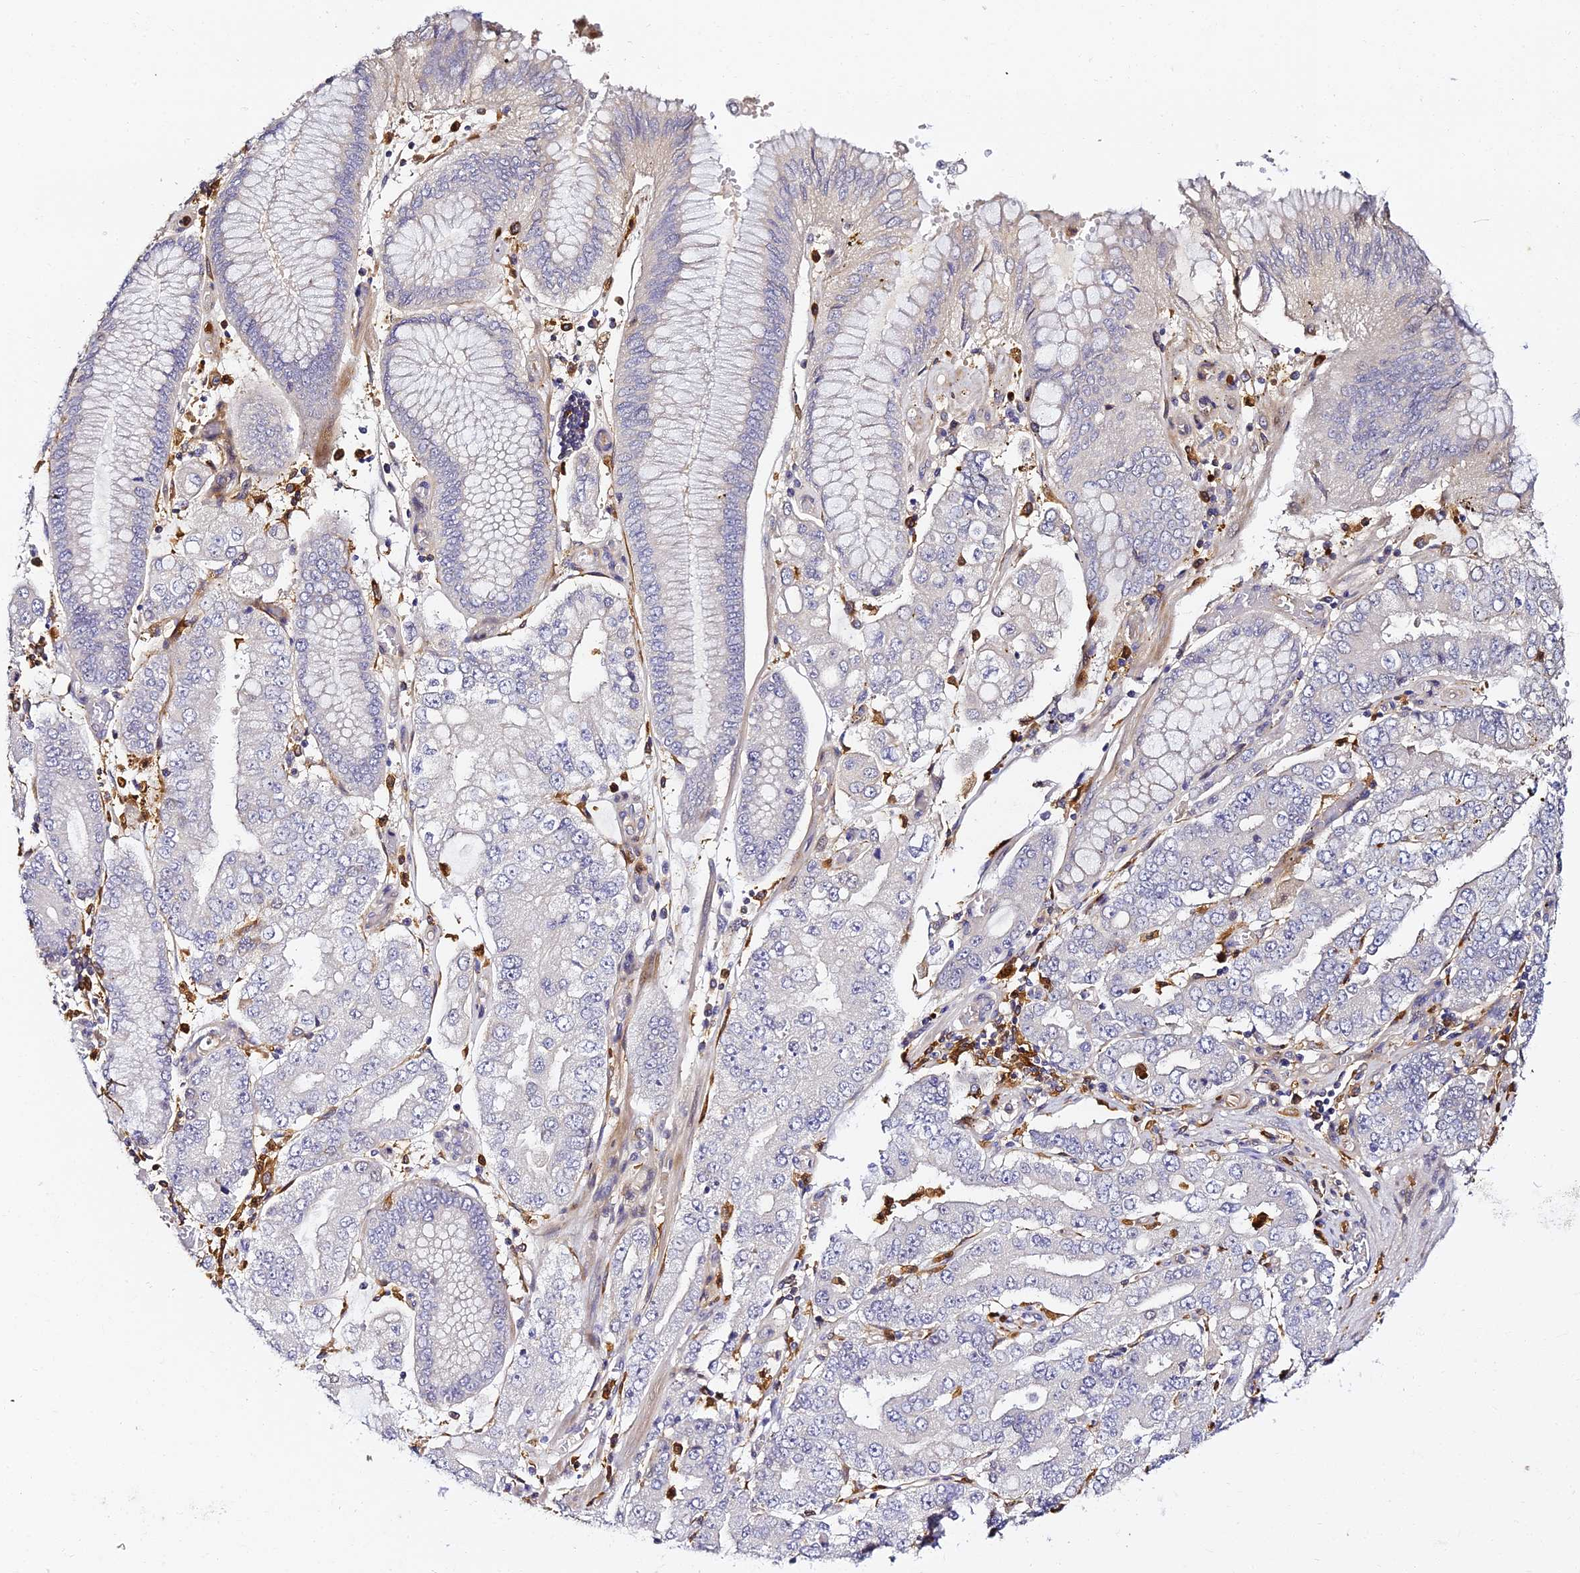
{"staining": {"intensity": "negative", "quantity": "none", "location": "none"}, "tissue": "stomach cancer", "cell_type": "Tumor cells", "image_type": "cancer", "snomed": [{"axis": "morphology", "description": "Adenocarcinoma, NOS"}, {"axis": "topography", "description": "Stomach"}], "caption": "Stomach adenocarcinoma was stained to show a protein in brown. There is no significant staining in tumor cells.", "gene": "IL4I1", "patient": {"sex": "male", "age": 76}}